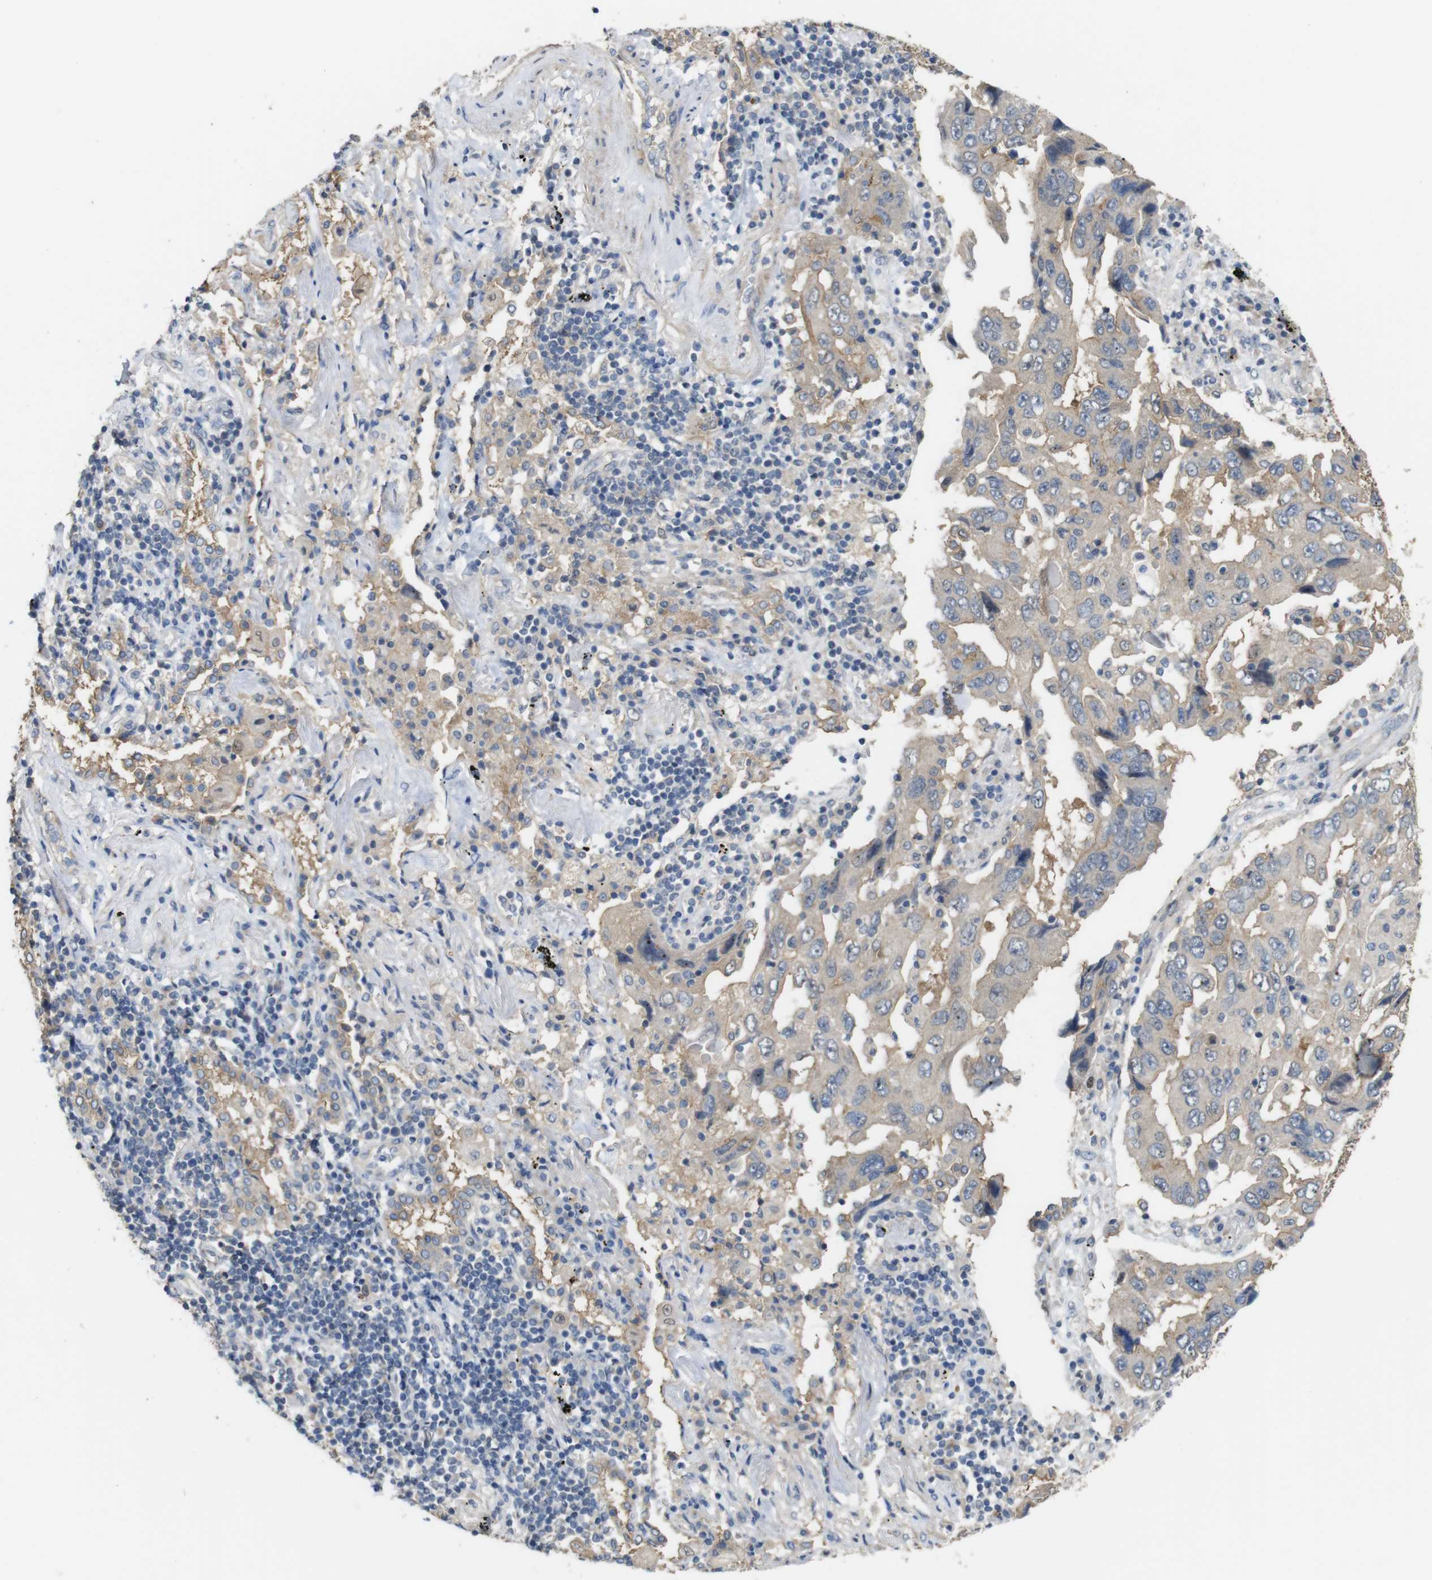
{"staining": {"intensity": "moderate", "quantity": "25%-75%", "location": "cytoplasmic/membranous"}, "tissue": "lung cancer", "cell_type": "Tumor cells", "image_type": "cancer", "snomed": [{"axis": "morphology", "description": "Adenocarcinoma, NOS"}, {"axis": "topography", "description": "Lung"}], "caption": "IHC staining of lung cancer (adenocarcinoma), which shows medium levels of moderate cytoplasmic/membranous expression in approximately 25%-75% of tumor cells indicating moderate cytoplasmic/membranous protein staining. The staining was performed using DAB (3,3'-diaminobenzidine) (brown) for protein detection and nuclei were counterstained in hematoxylin (blue).", "gene": "CDC34", "patient": {"sex": "female", "age": 65}}